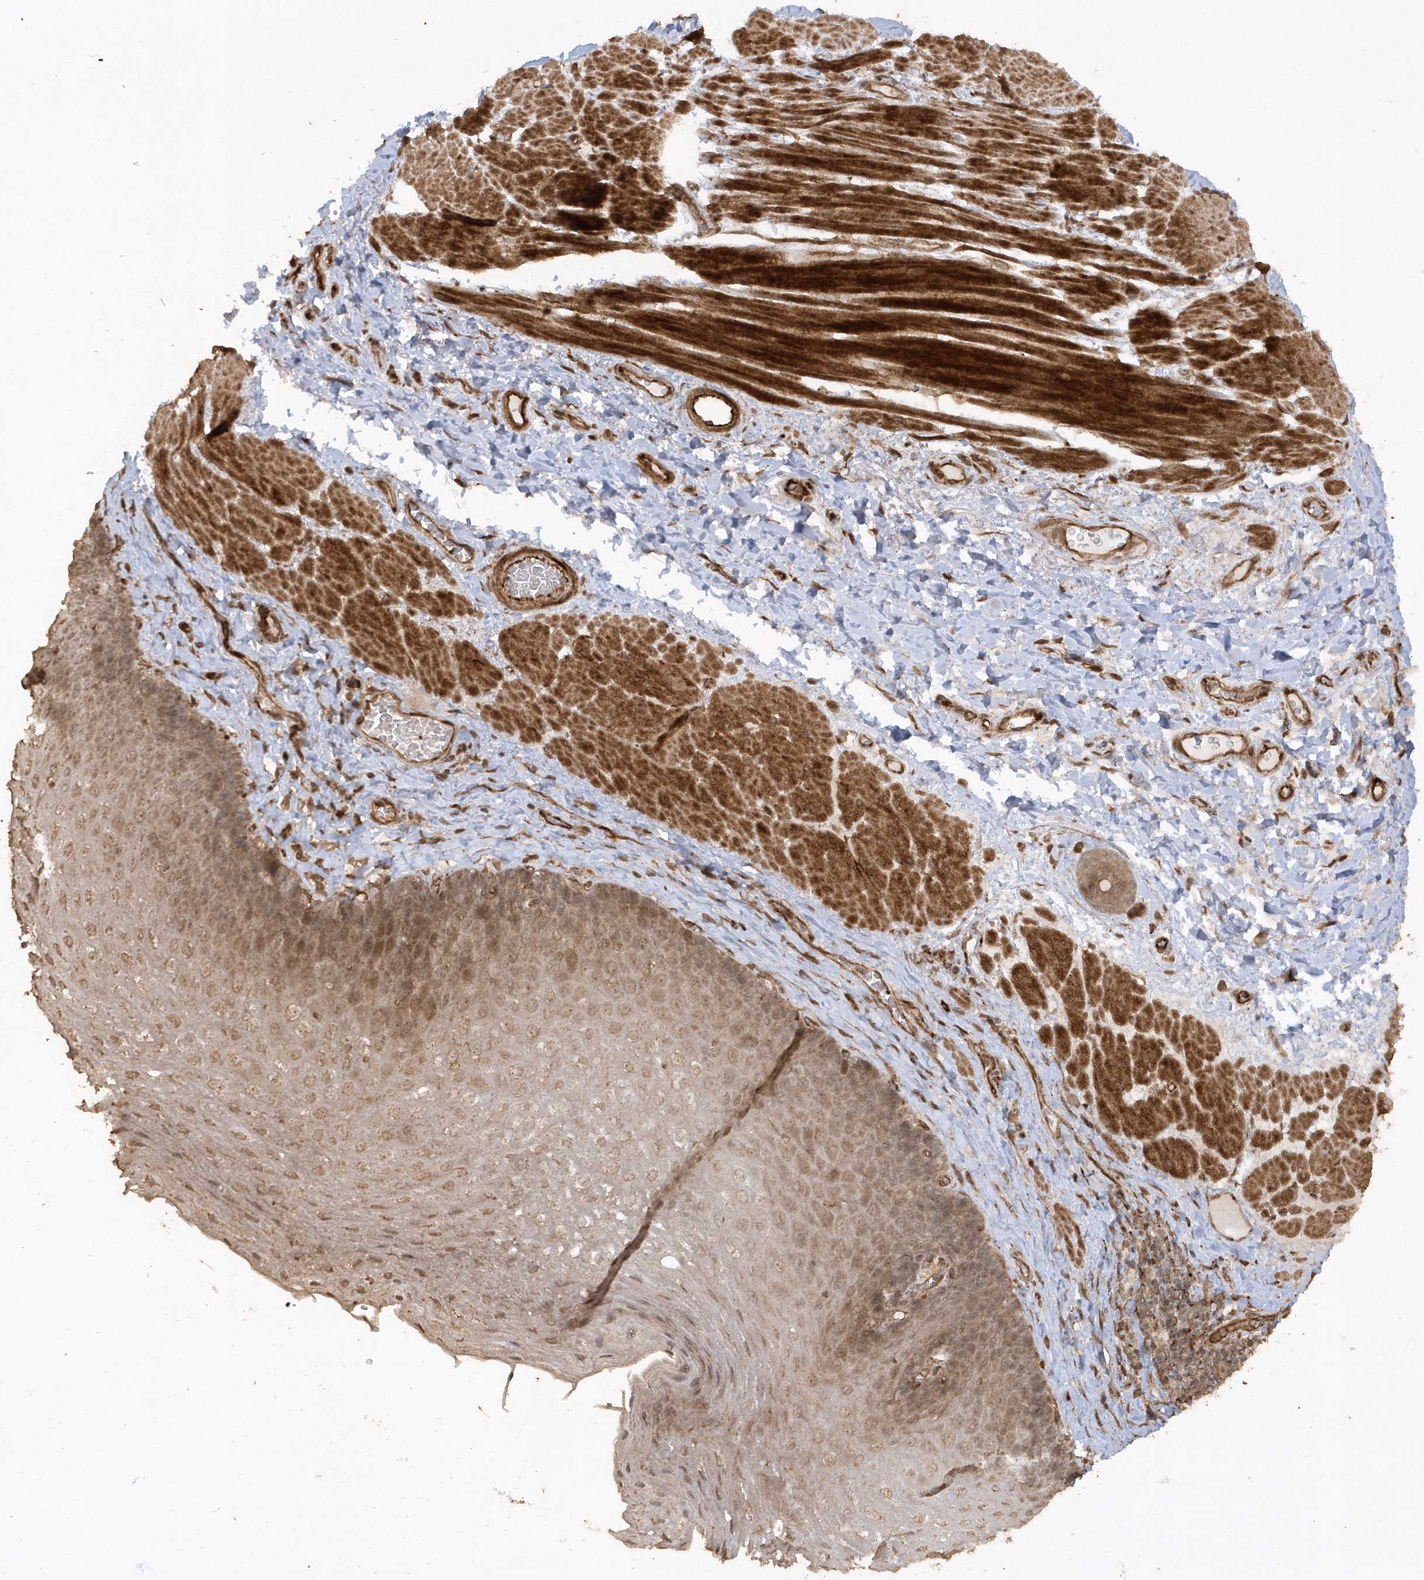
{"staining": {"intensity": "moderate", "quantity": ">75%", "location": "cytoplasmic/membranous,nuclear"}, "tissue": "esophagus", "cell_type": "Squamous epithelial cells", "image_type": "normal", "snomed": [{"axis": "morphology", "description": "Normal tissue, NOS"}, {"axis": "topography", "description": "Esophagus"}], "caption": "About >75% of squamous epithelial cells in benign esophagus demonstrate moderate cytoplasmic/membranous,nuclear protein expression as visualized by brown immunohistochemical staining.", "gene": "AVPI1", "patient": {"sex": "female", "age": 66}}